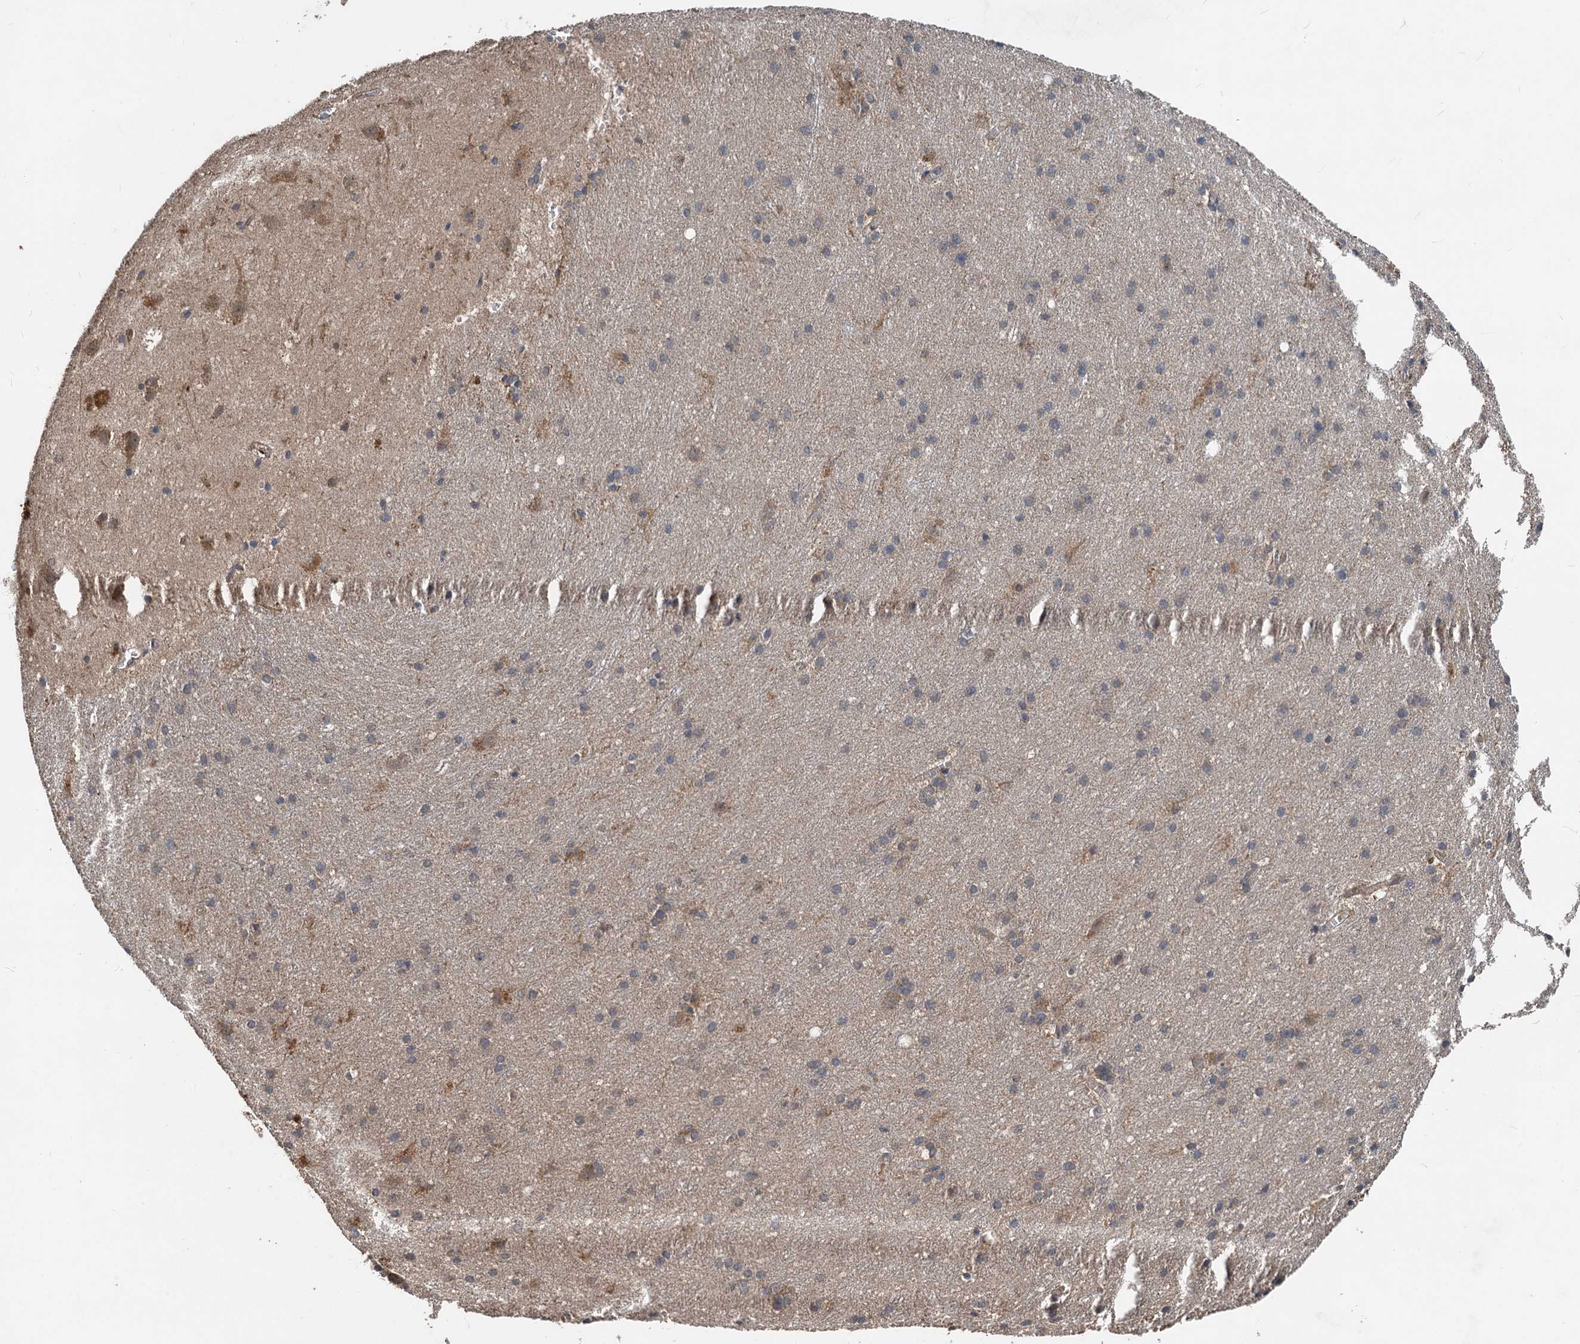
{"staining": {"intensity": "moderate", "quantity": "25%-75%", "location": "cytoplasmic/membranous"}, "tissue": "cerebral cortex", "cell_type": "Endothelial cells", "image_type": "normal", "snomed": [{"axis": "morphology", "description": "Normal tissue, NOS"}, {"axis": "topography", "description": "Cerebral cortex"}], "caption": "DAB immunohistochemical staining of benign cerebral cortex shows moderate cytoplasmic/membranous protein expression in about 25%-75% of endothelial cells. Immunohistochemistry (ihc) stains the protein of interest in brown and the nuclei are stained blue.", "gene": "HYI", "patient": {"sex": "male", "age": 54}}